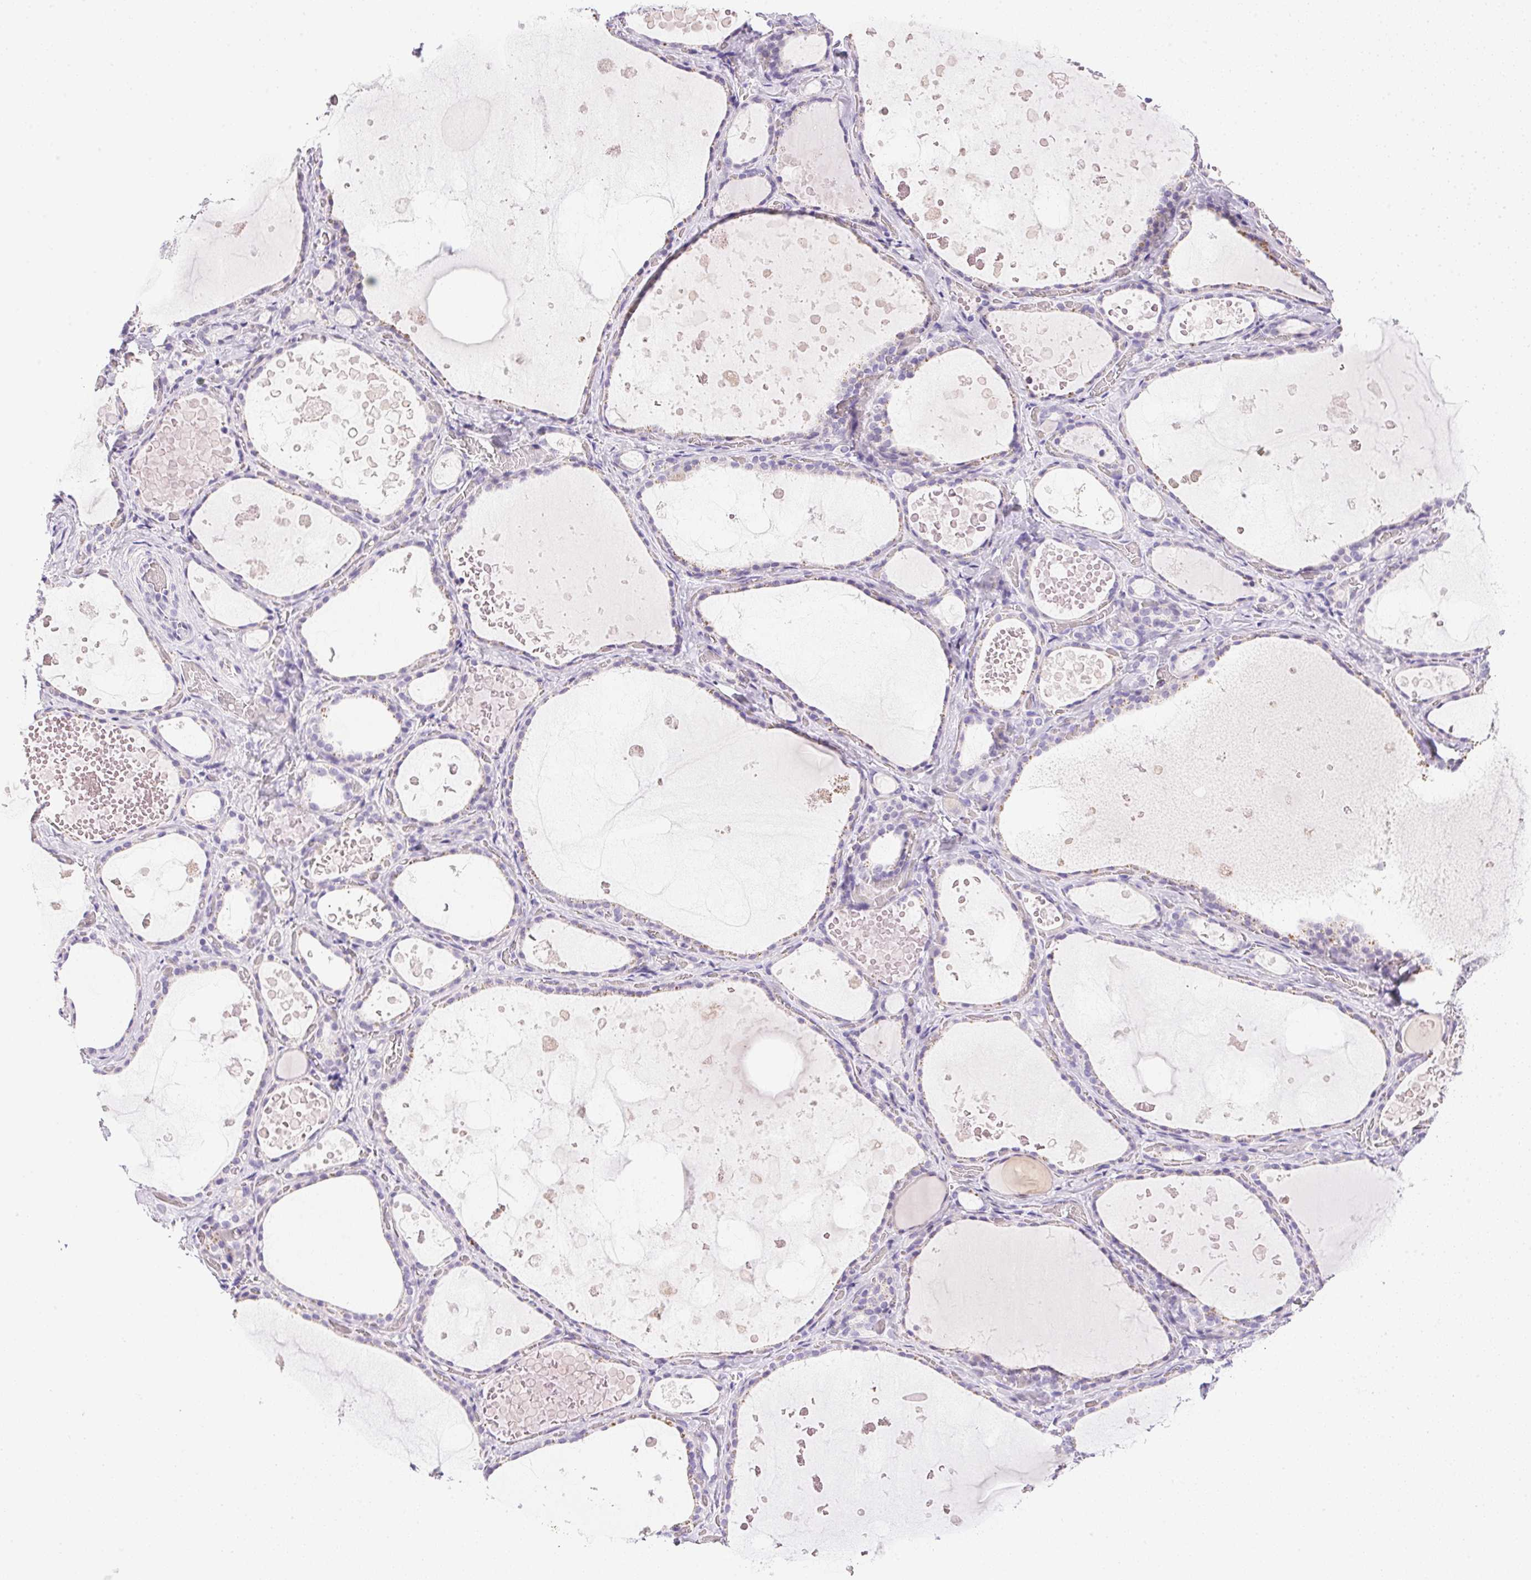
{"staining": {"intensity": "negative", "quantity": "none", "location": "none"}, "tissue": "thyroid gland", "cell_type": "Glandular cells", "image_type": "normal", "snomed": [{"axis": "morphology", "description": "Normal tissue, NOS"}, {"axis": "topography", "description": "Thyroid gland"}], "caption": "A high-resolution histopathology image shows immunohistochemistry staining of unremarkable thyroid gland, which exhibits no significant expression in glandular cells.", "gene": "ATP6V0A4", "patient": {"sex": "female", "age": 56}}